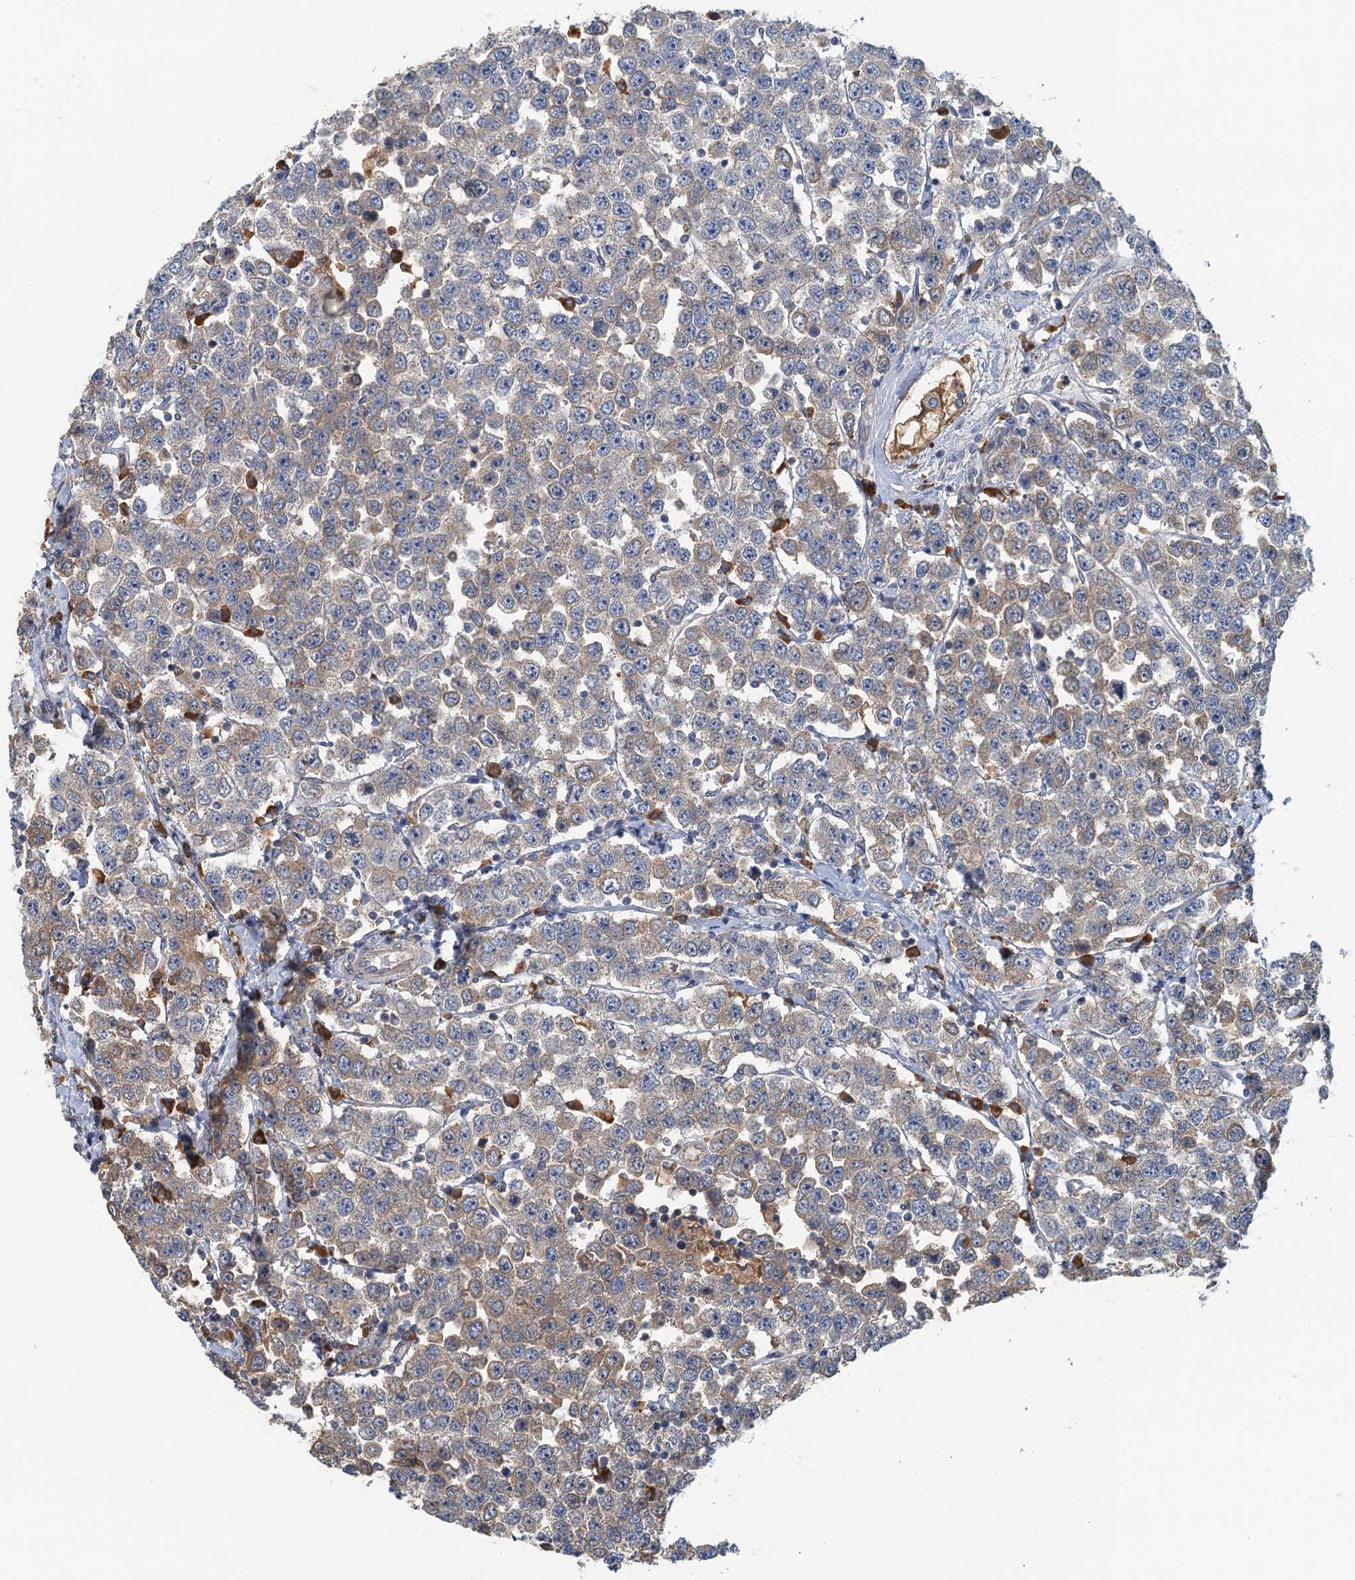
{"staining": {"intensity": "weak", "quantity": ">75%", "location": "cytoplasmic/membranous"}, "tissue": "testis cancer", "cell_type": "Tumor cells", "image_type": "cancer", "snomed": [{"axis": "morphology", "description": "Seminoma, NOS"}, {"axis": "topography", "description": "Testis"}], "caption": "The histopathology image shows immunohistochemical staining of testis cancer (seminoma). There is weak cytoplasmic/membranous positivity is present in approximately >75% of tumor cells. (DAB (3,3'-diaminobenzidine) IHC, brown staining for protein, blue staining for nuclei).", "gene": "SPDYC", "patient": {"sex": "male", "age": 28}}